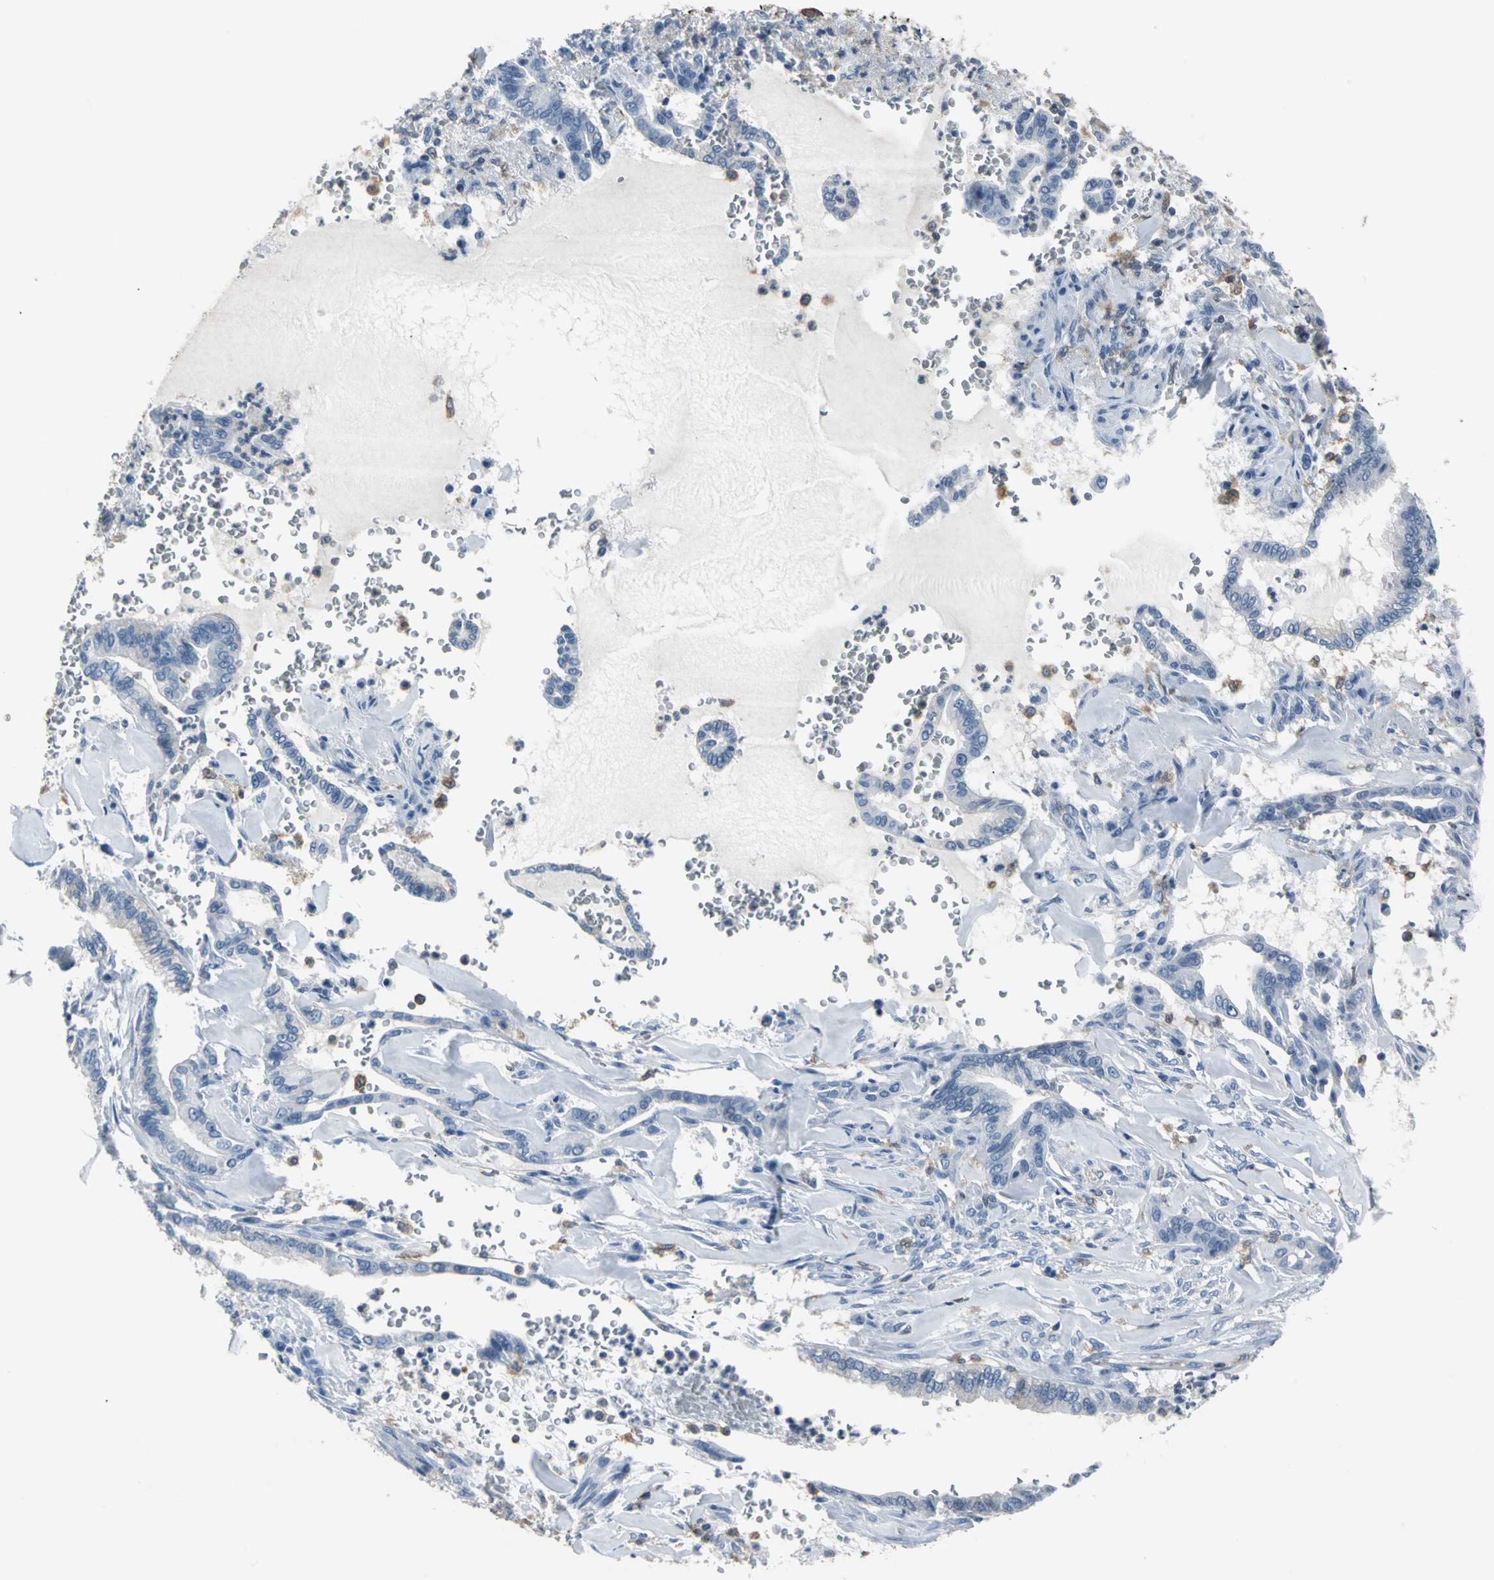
{"staining": {"intensity": "negative", "quantity": "none", "location": "none"}, "tissue": "liver cancer", "cell_type": "Tumor cells", "image_type": "cancer", "snomed": [{"axis": "morphology", "description": "Cholangiocarcinoma"}, {"axis": "topography", "description": "Liver"}], "caption": "The photomicrograph displays no staining of tumor cells in liver cancer.", "gene": "IQGAP2", "patient": {"sex": "female", "age": 67}}